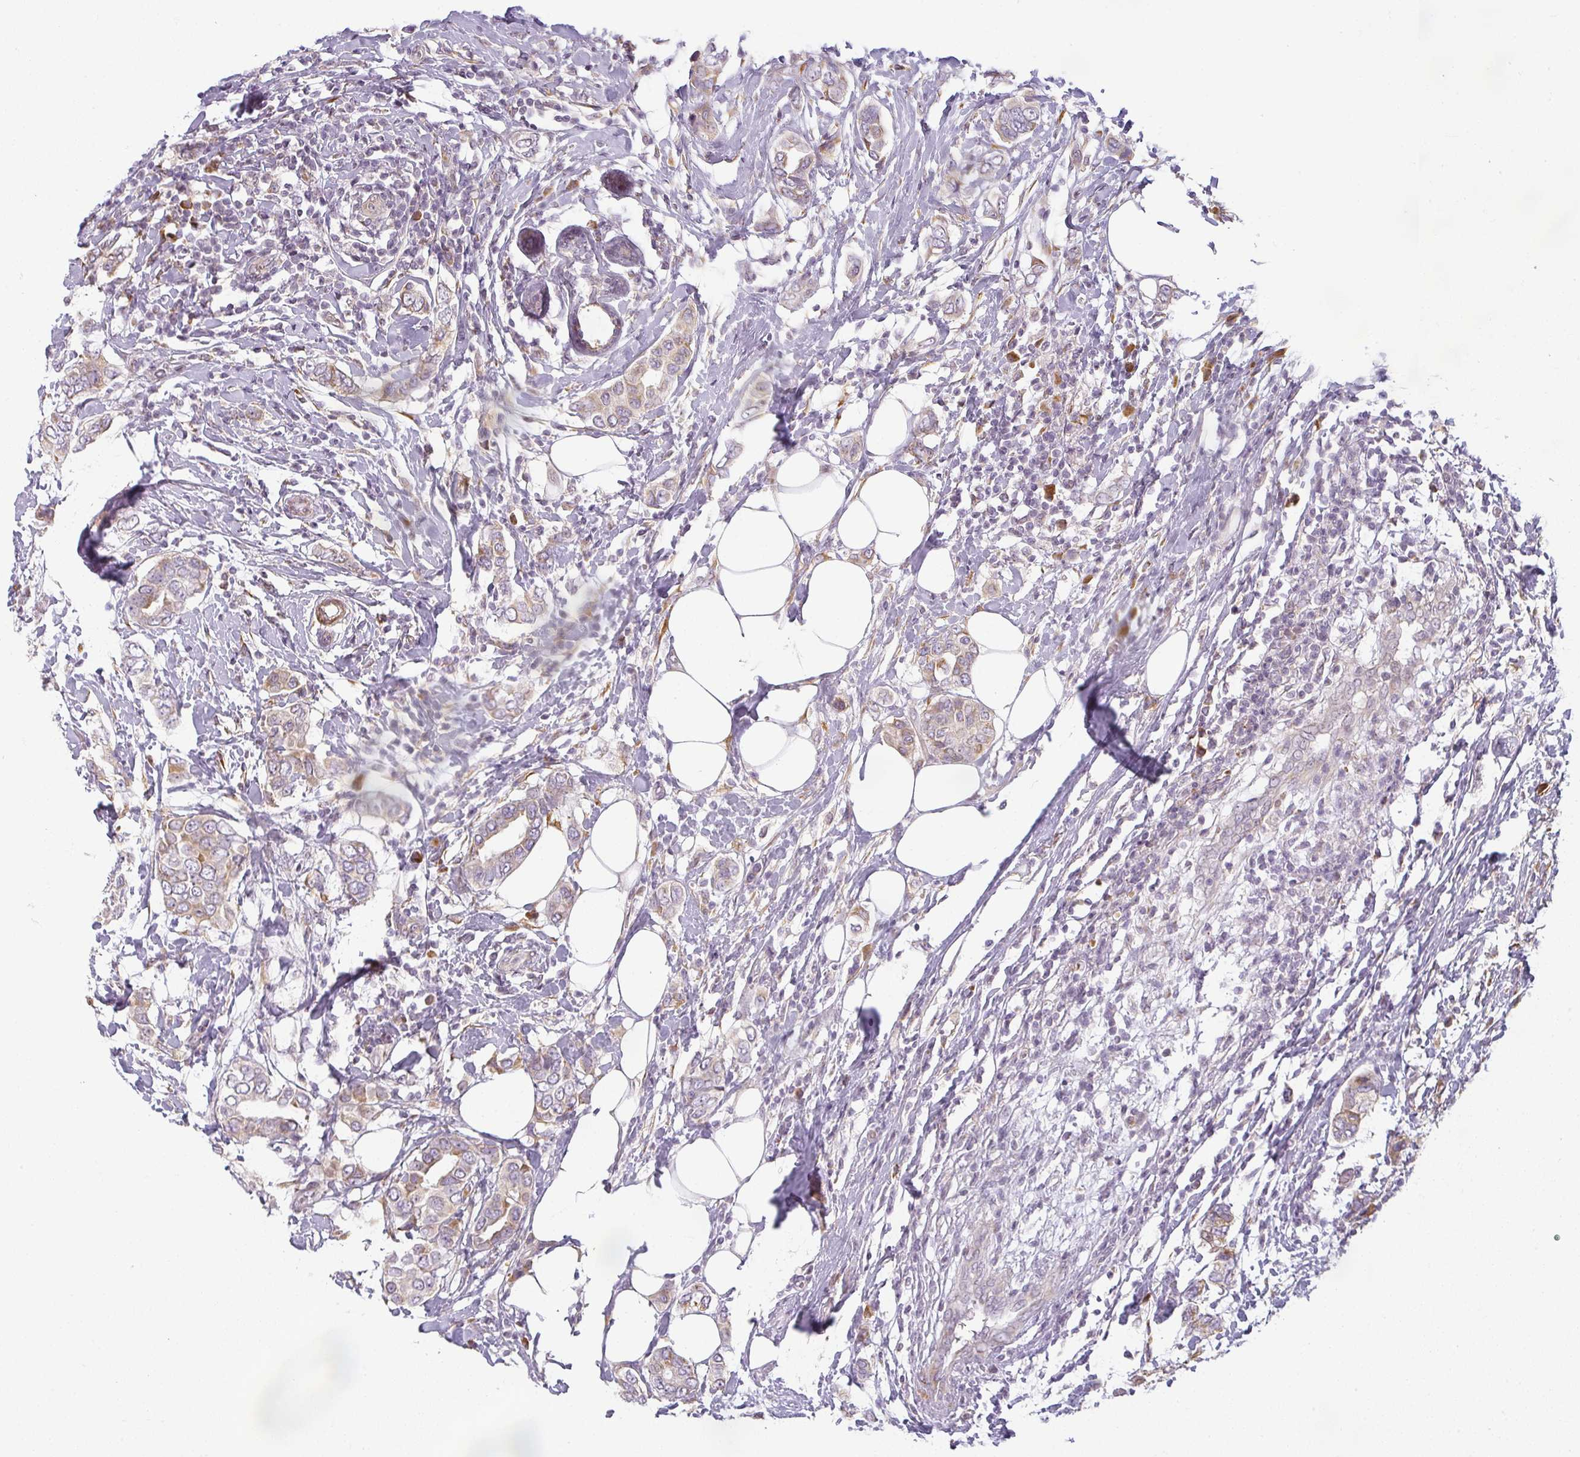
{"staining": {"intensity": "weak", "quantity": "<25%", "location": "cytoplasmic/membranous"}, "tissue": "breast cancer", "cell_type": "Tumor cells", "image_type": "cancer", "snomed": [{"axis": "morphology", "description": "Lobular carcinoma"}, {"axis": "topography", "description": "Breast"}], "caption": "Image shows no protein positivity in tumor cells of lobular carcinoma (breast) tissue.", "gene": "CCDC144A", "patient": {"sex": "female", "age": 51}}